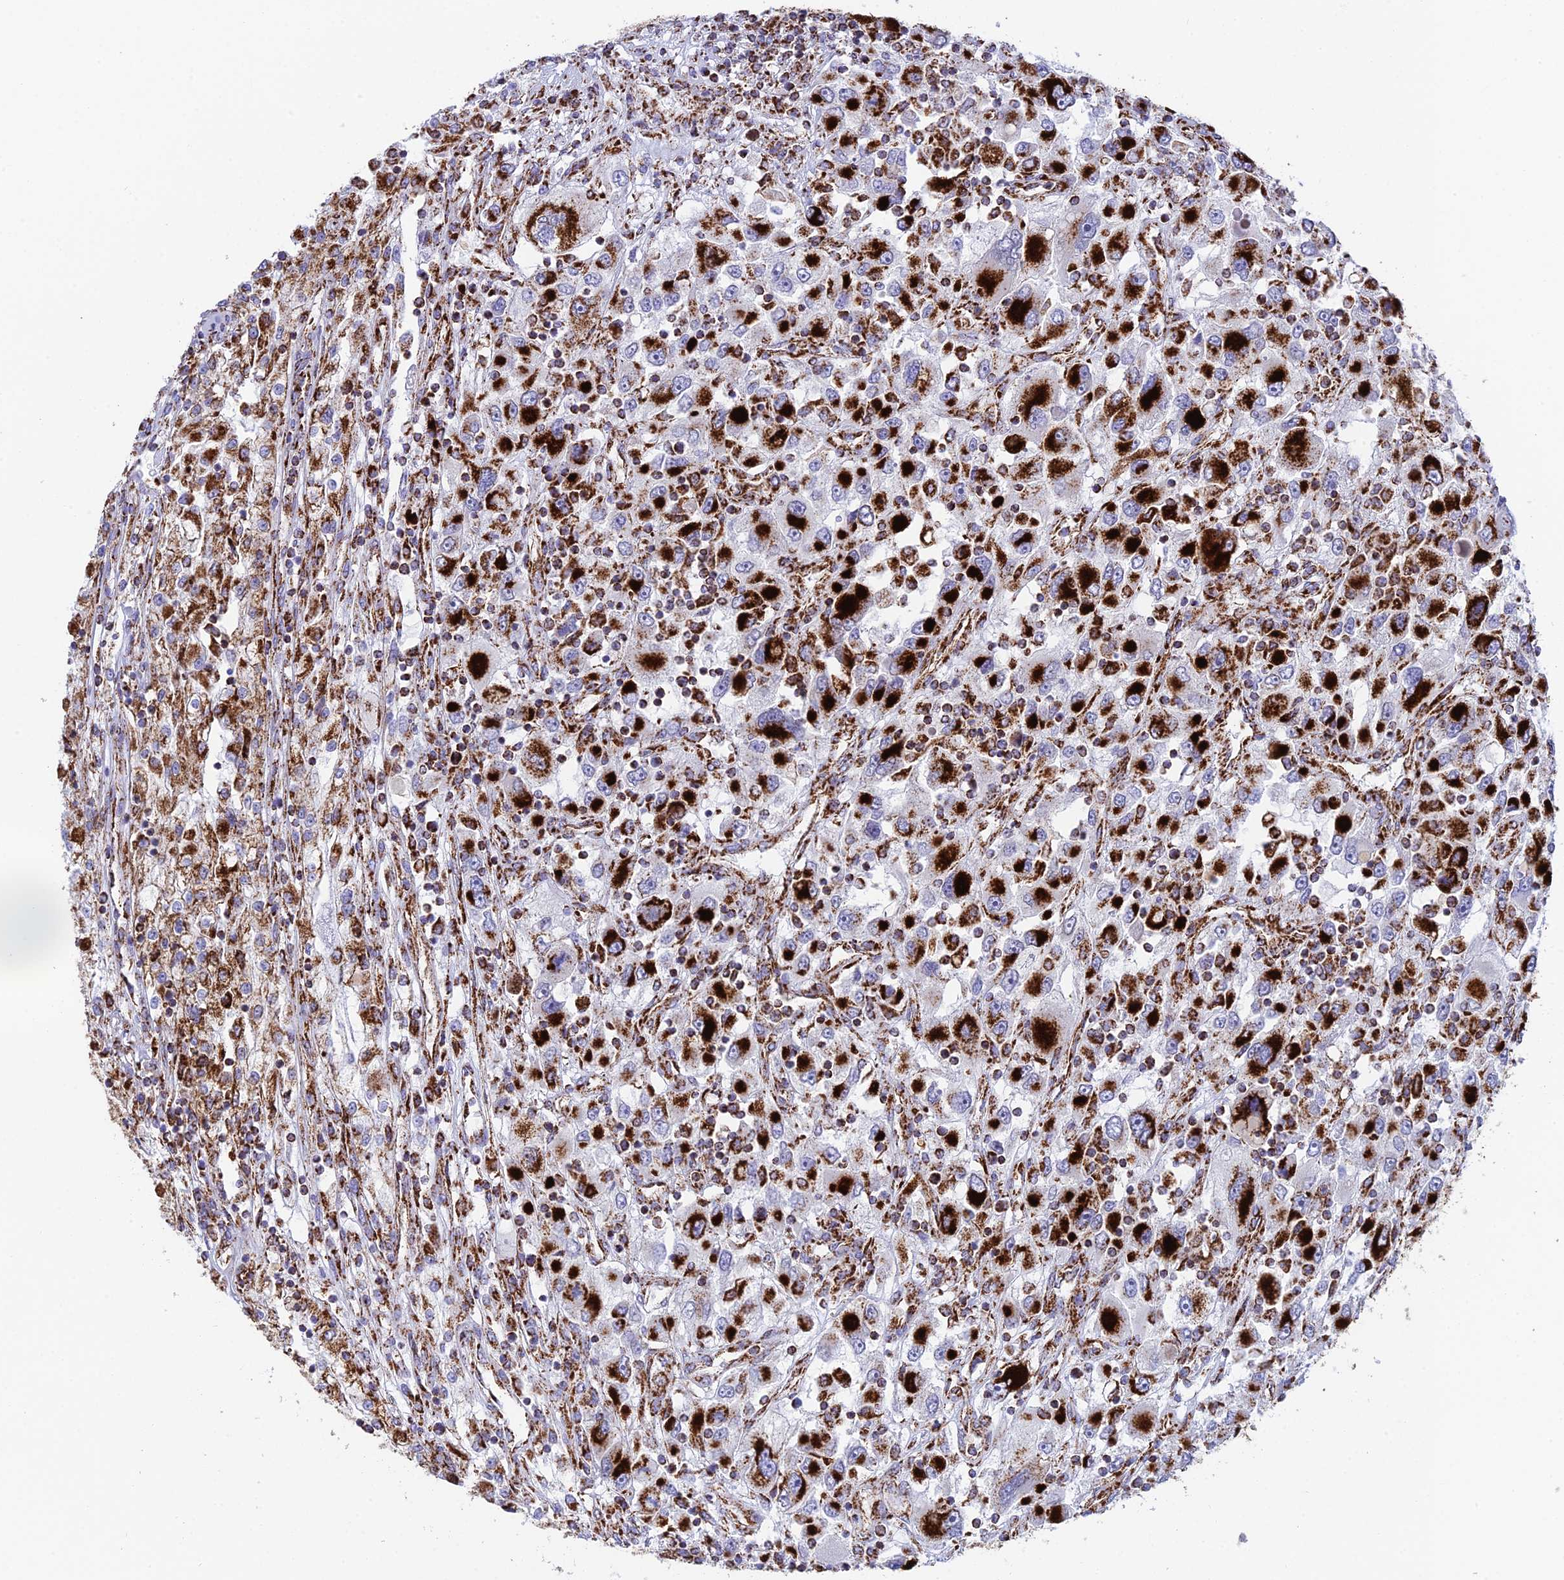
{"staining": {"intensity": "strong", "quantity": "25%-75%", "location": "cytoplasmic/membranous"}, "tissue": "renal cancer", "cell_type": "Tumor cells", "image_type": "cancer", "snomed": [{"axis": "morphology", "description": "Adenocarcinoma, NOS"}, {"axis": "topography", "description": "Kidney"}], "caption": "IHC histopathology image of renal cancer (adenocarcinoma) stained for a protein (brown), which reveals high levels of strong cytoplasmic/membranous positivity in about 25%-75% of tumor cells.", "gene": "CHCHD3", "patient": {"sex": "female", "age": 52}}